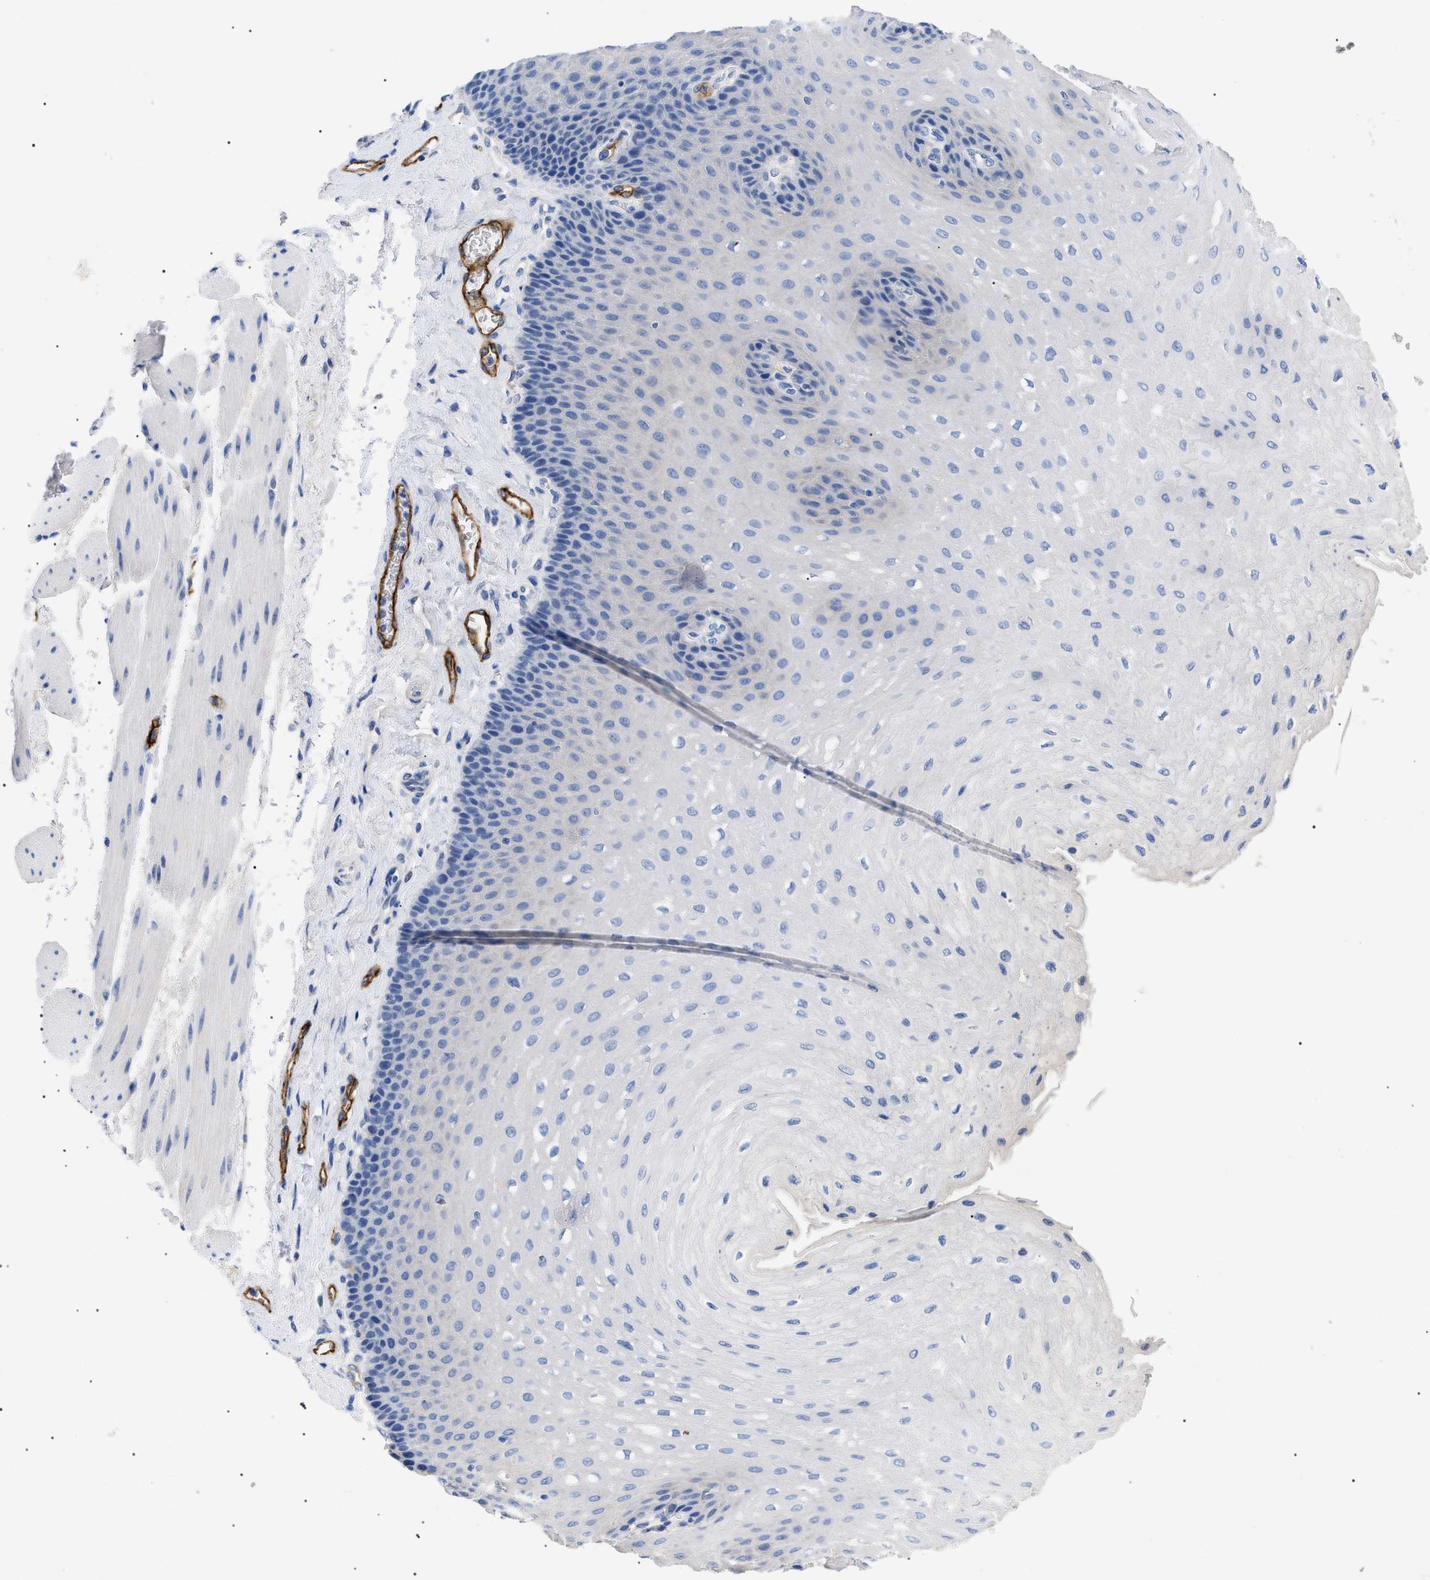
{"staining": {"intensity": "negative", "quantity": "none", "location": "none"}, "tissue": "esophagus", "cell_type": "Squamous epithelial cells", "image_type": "normal", "snomed": [{"axis": "morphology", "description": "Normal tissue, NOS"}, {"axis": "topography", "description": "Esophagus"}], "caption": "Immunohistochemical staining of benign human esophagus shows no significant expression in squamous epithelial cells. (Brightfield microscopy of DAB IHC at high magnification).", "gene": "ACKR1", "patient": {"sex": "female", "age": 72}}